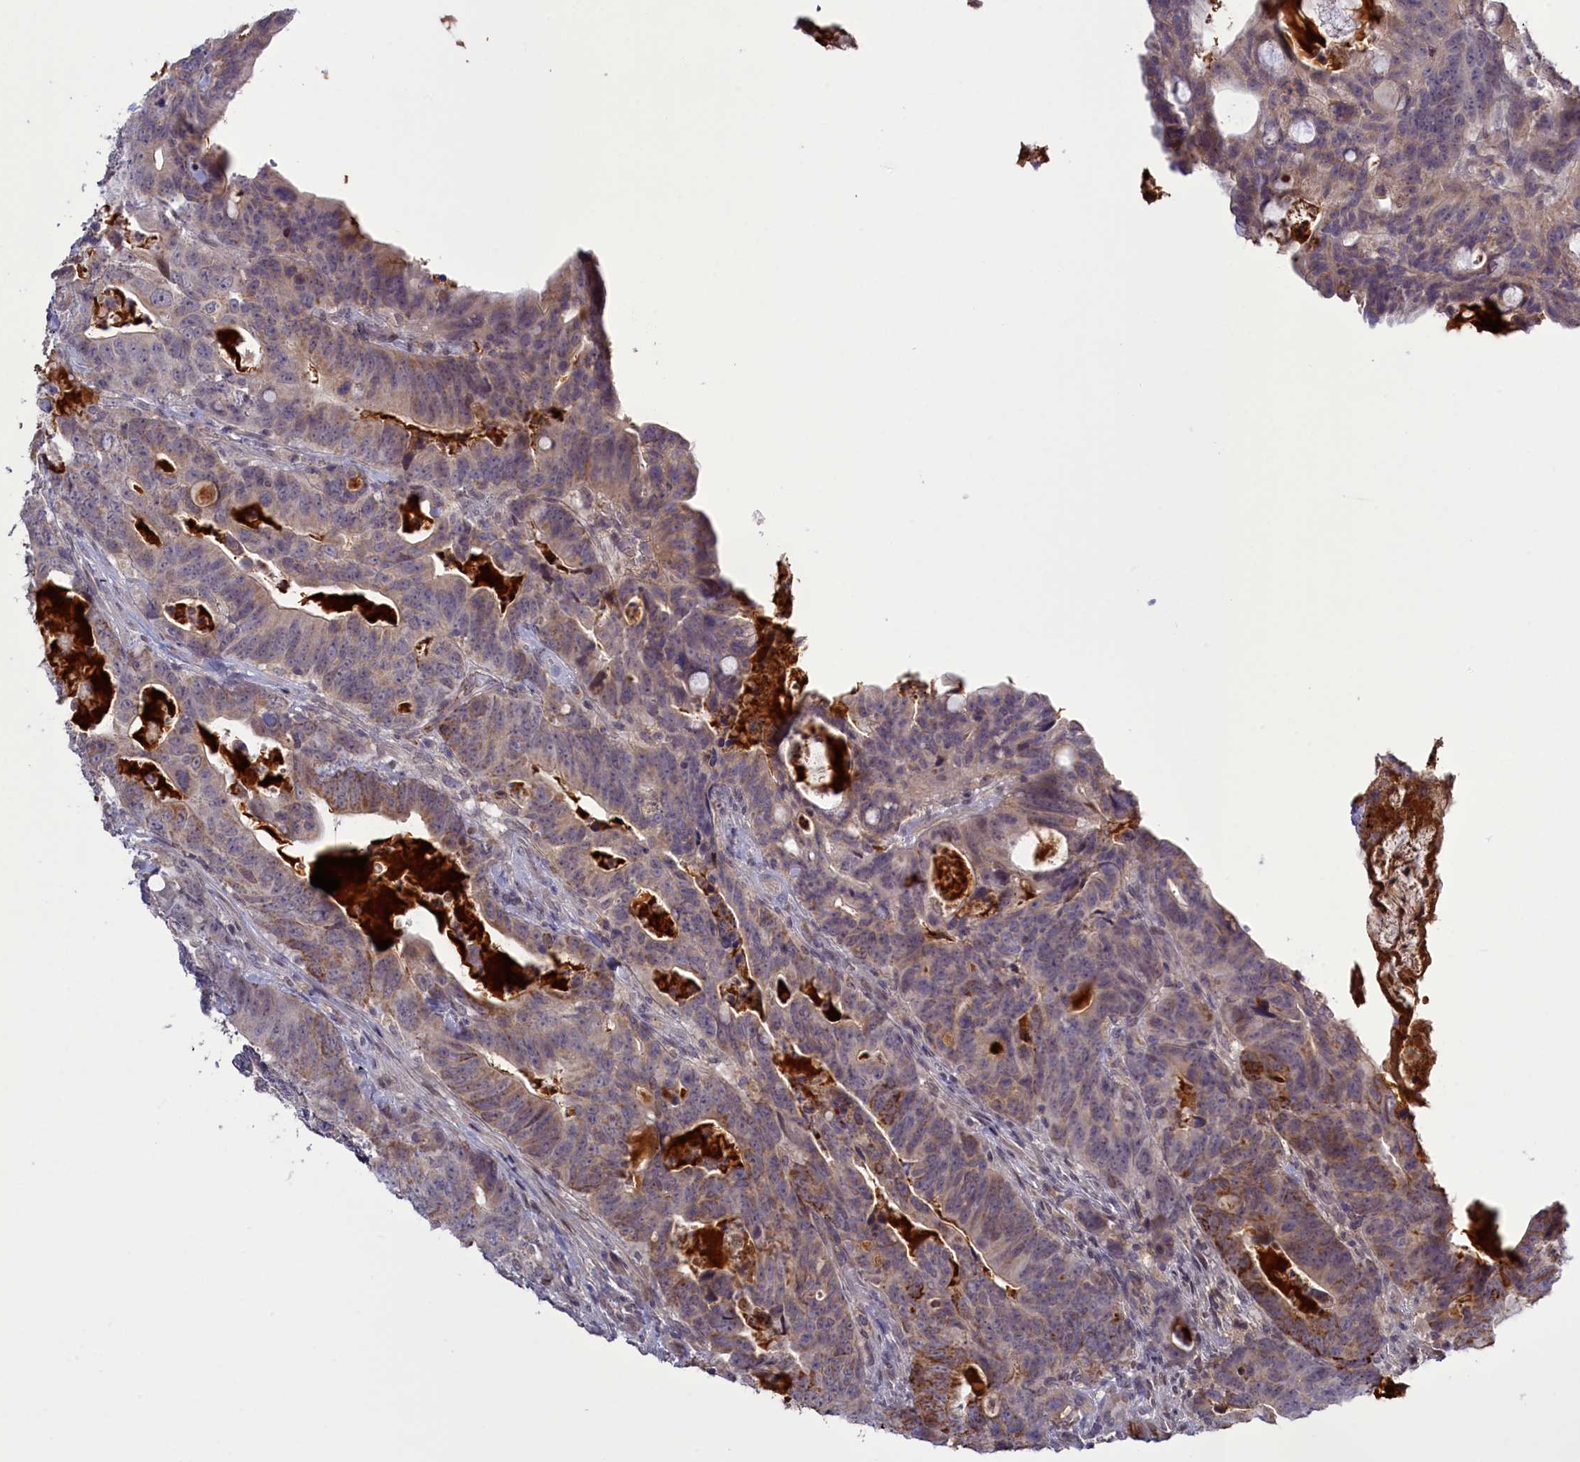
{"staining": {"intensity": "weak", "quantity": "25%-75%", "location": "cytoplasmic/membranous"}, "tissue": "colorectal cancer", "cell_type": "Tumor cells", "image_type": "cancer", "snomed": [{"axis": "morphology", "description": "Adenocarcinoma, NOS"}, {"axis": "topography", "description": "Colon"}], "caption": "An immunohistochemistry (IHC) image of tumor tissue is shown. Protein staining in brown shows weak cytoplasmic/membranous positivity in colorectal cancer (adenocarcinoma) within tumor cells.", "gene": "RRAD", "patient": {"sex": "female", "age": 82}}